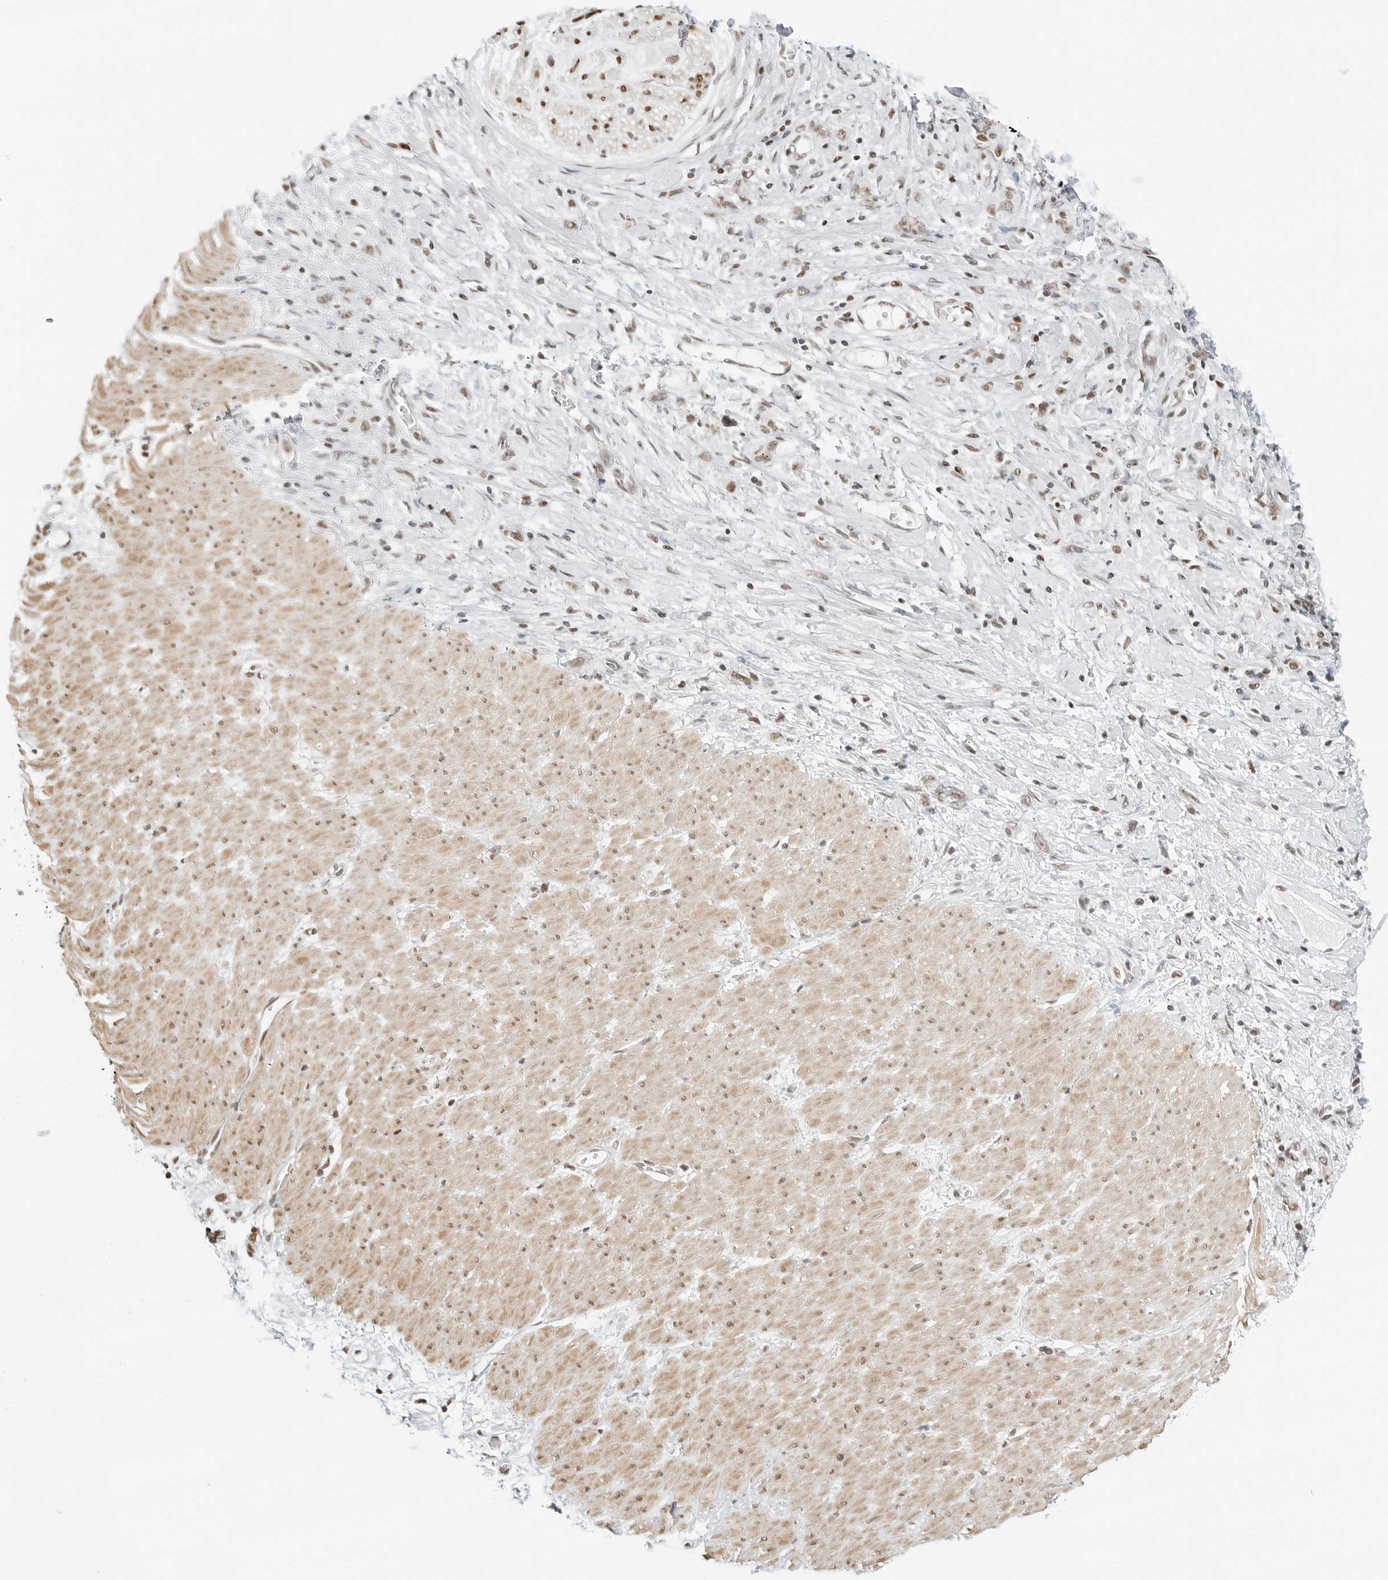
{"staining": {"intensity": "weak", "quantity": ">75%", "location": "nuclear"}, "tissue": "stomach cancer", "cell_type": "Tumor cells", "image_type": "cancer", "snomed": [{"axis": "morphology", "description": "Adenocarcinoma, NOS"}, {"axis": "topography", "description": "Stomach"}], "caption": "Tumor cells show weak nuclear staining in about >75% of cells in stomach cancer. The staining was performed using DAB (3,3'-diaminobenzidine), with brown indicating positive protein expression. Nuclei are stained blue with hematoxylin.", "gene": "CRTC2", "patient": {"sex": "female", "age": 76}}